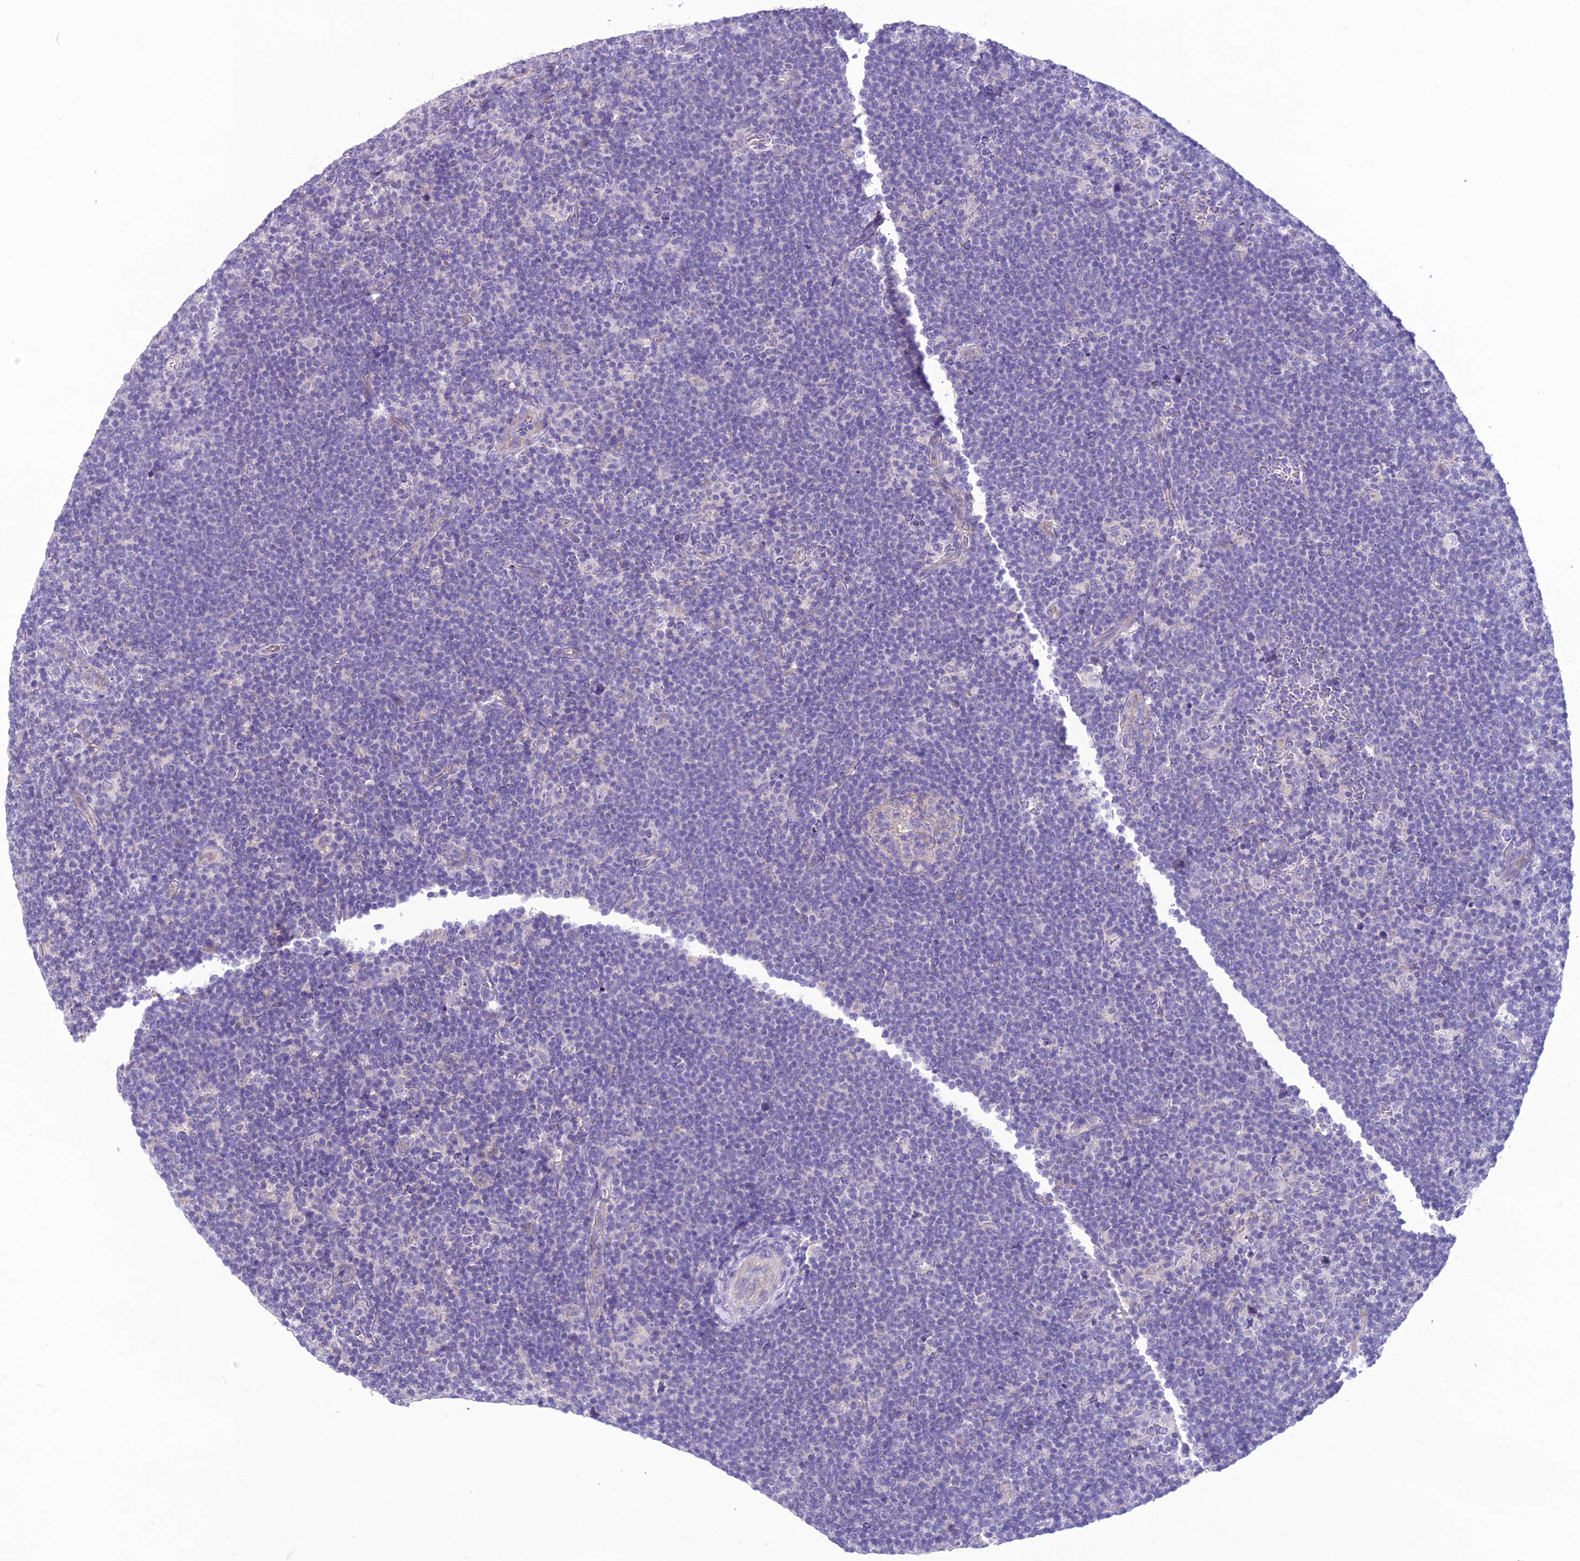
{"staining": {"intensity": "negative", "quantity": "none", "location": "none"}, "tissue": "lymphoma", "cell_type": "Tumor cells", "image_type": "cancer", "snomed": [{"axis": "morphology", "description": "Hodgkin's disease, NOS"}, {"axis": "topography", "description": "Lymph node"}], "caption": "Human lymphoma stained for a protein using immunohistochemistry (IHC) displays no staining in tumor cells.", "gene": "SCRT1", "patient": {"sex": "female", "age": 57}}